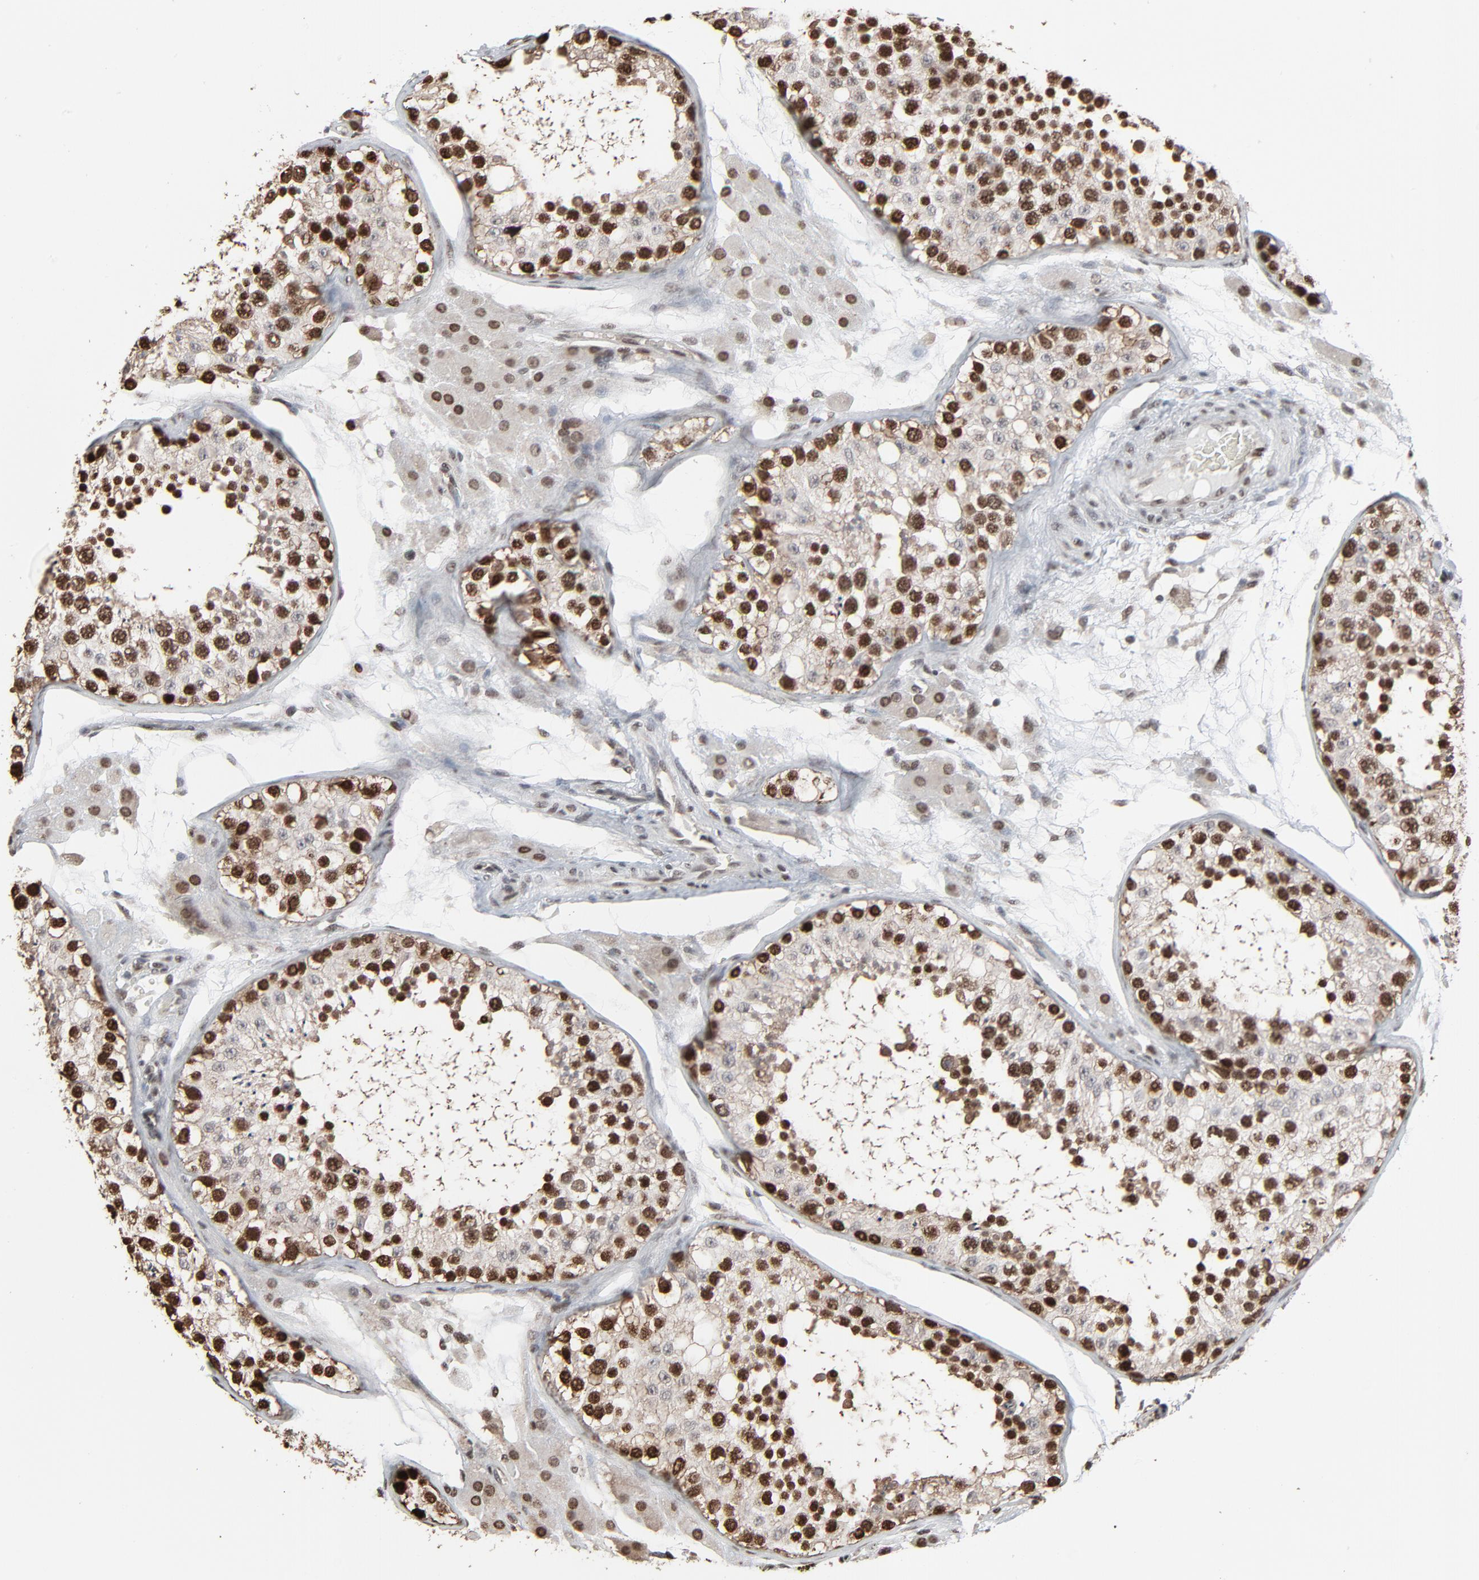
{"staining": {"intensity": "strong", "quantity": ">75%", "location": "cytoplasmic/membranous,nuclear"}, "tissue": "testis", "cell_type": "Cells in seminiferous ducts", "image_type": "normal", "snomed": [{"axis": "morphology", "description": "Normal tissue, NOS"}, {"axis": "topography", "description": "Testis"}], "caption": "Testis stained with a brown dye shows strong cytoplasmic/membranous,nuclear positive expression in about >75% of cells in seminiferous ducts.", "gene": "MEIS2", "patient": {"sex": "male", "age": 26}}